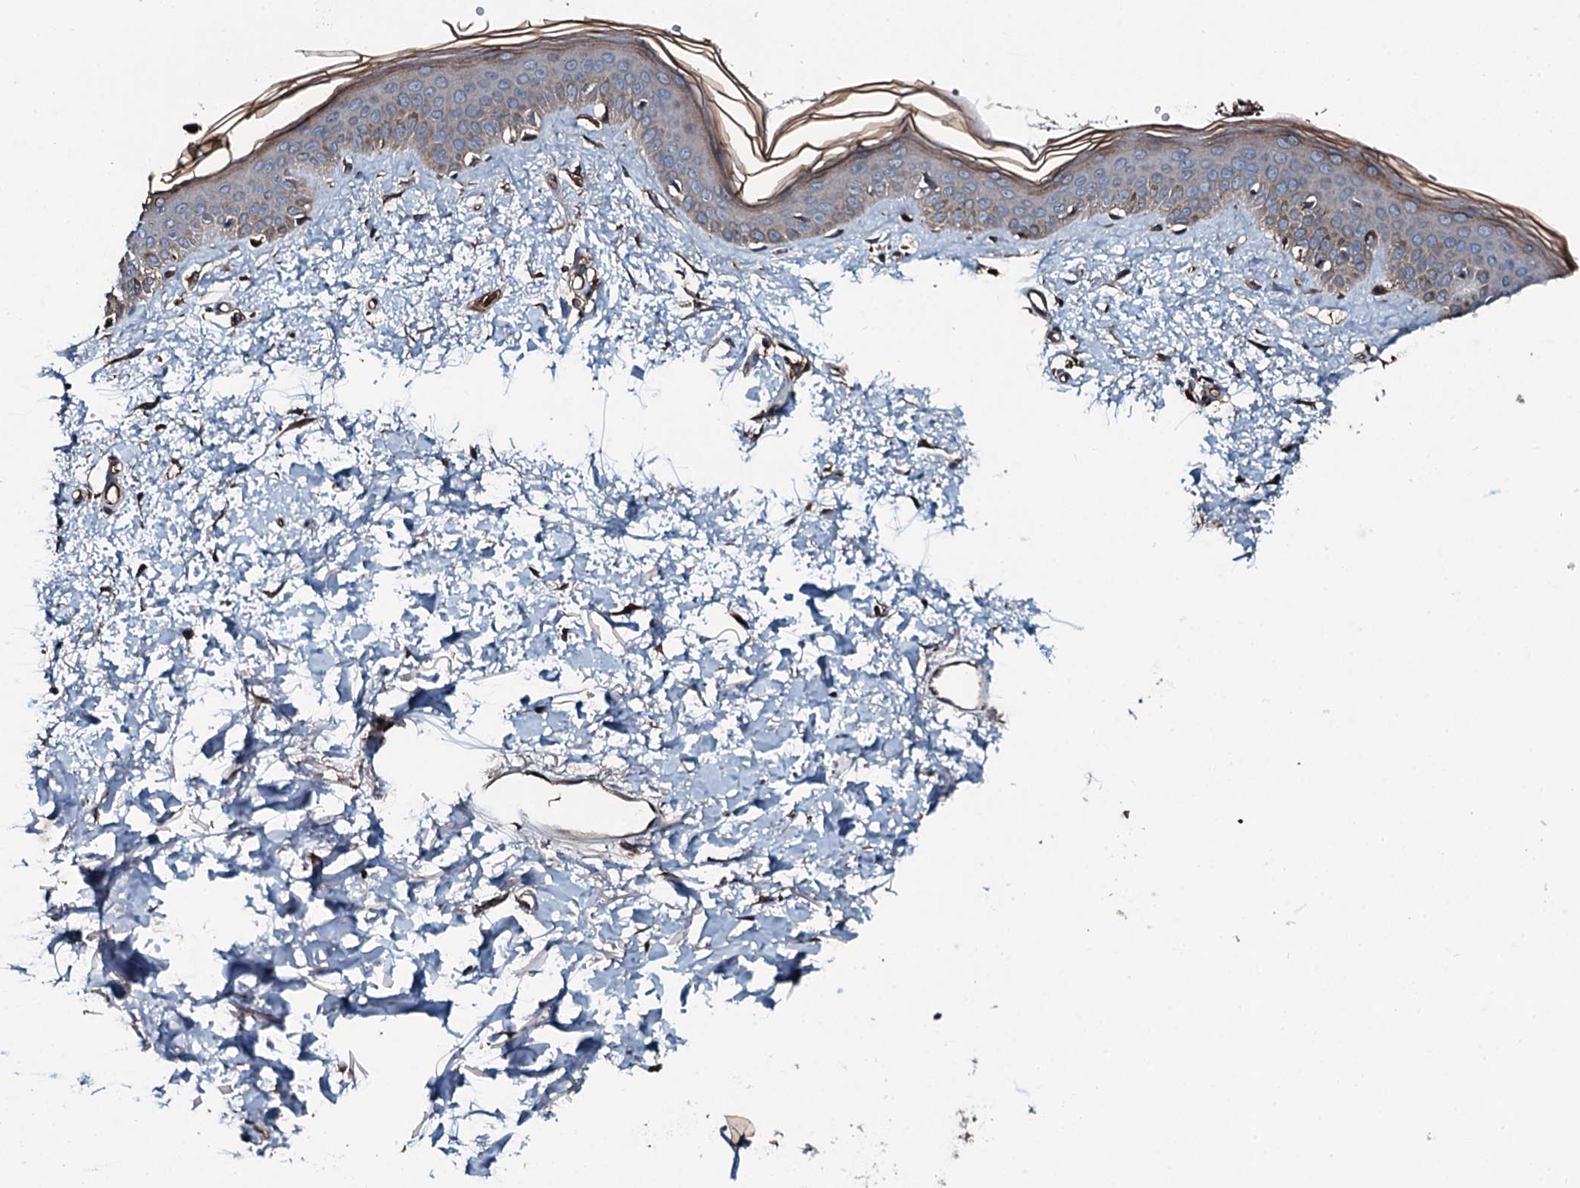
{"staining": {"intensity": "moderate", "quantity": ">75%", "location": "cytoplasmic/membranous"}, "tissue": "skin", "cell_type": "Fibroblasts", "image_type": "normal", "snomed": [{"axis": "morphology", "description": "Normal tissue, NOS"}, {"axis": "topography", "description": "Skin"}], "caption": "Protein analysis of benign skin exhibits moderate cytoplasmic/membranous staining in about >75% of fibroblasts. Nuclei are stained in blue.", "gene": "AARS1", "patient": {"sex": "female", "age": 58}}